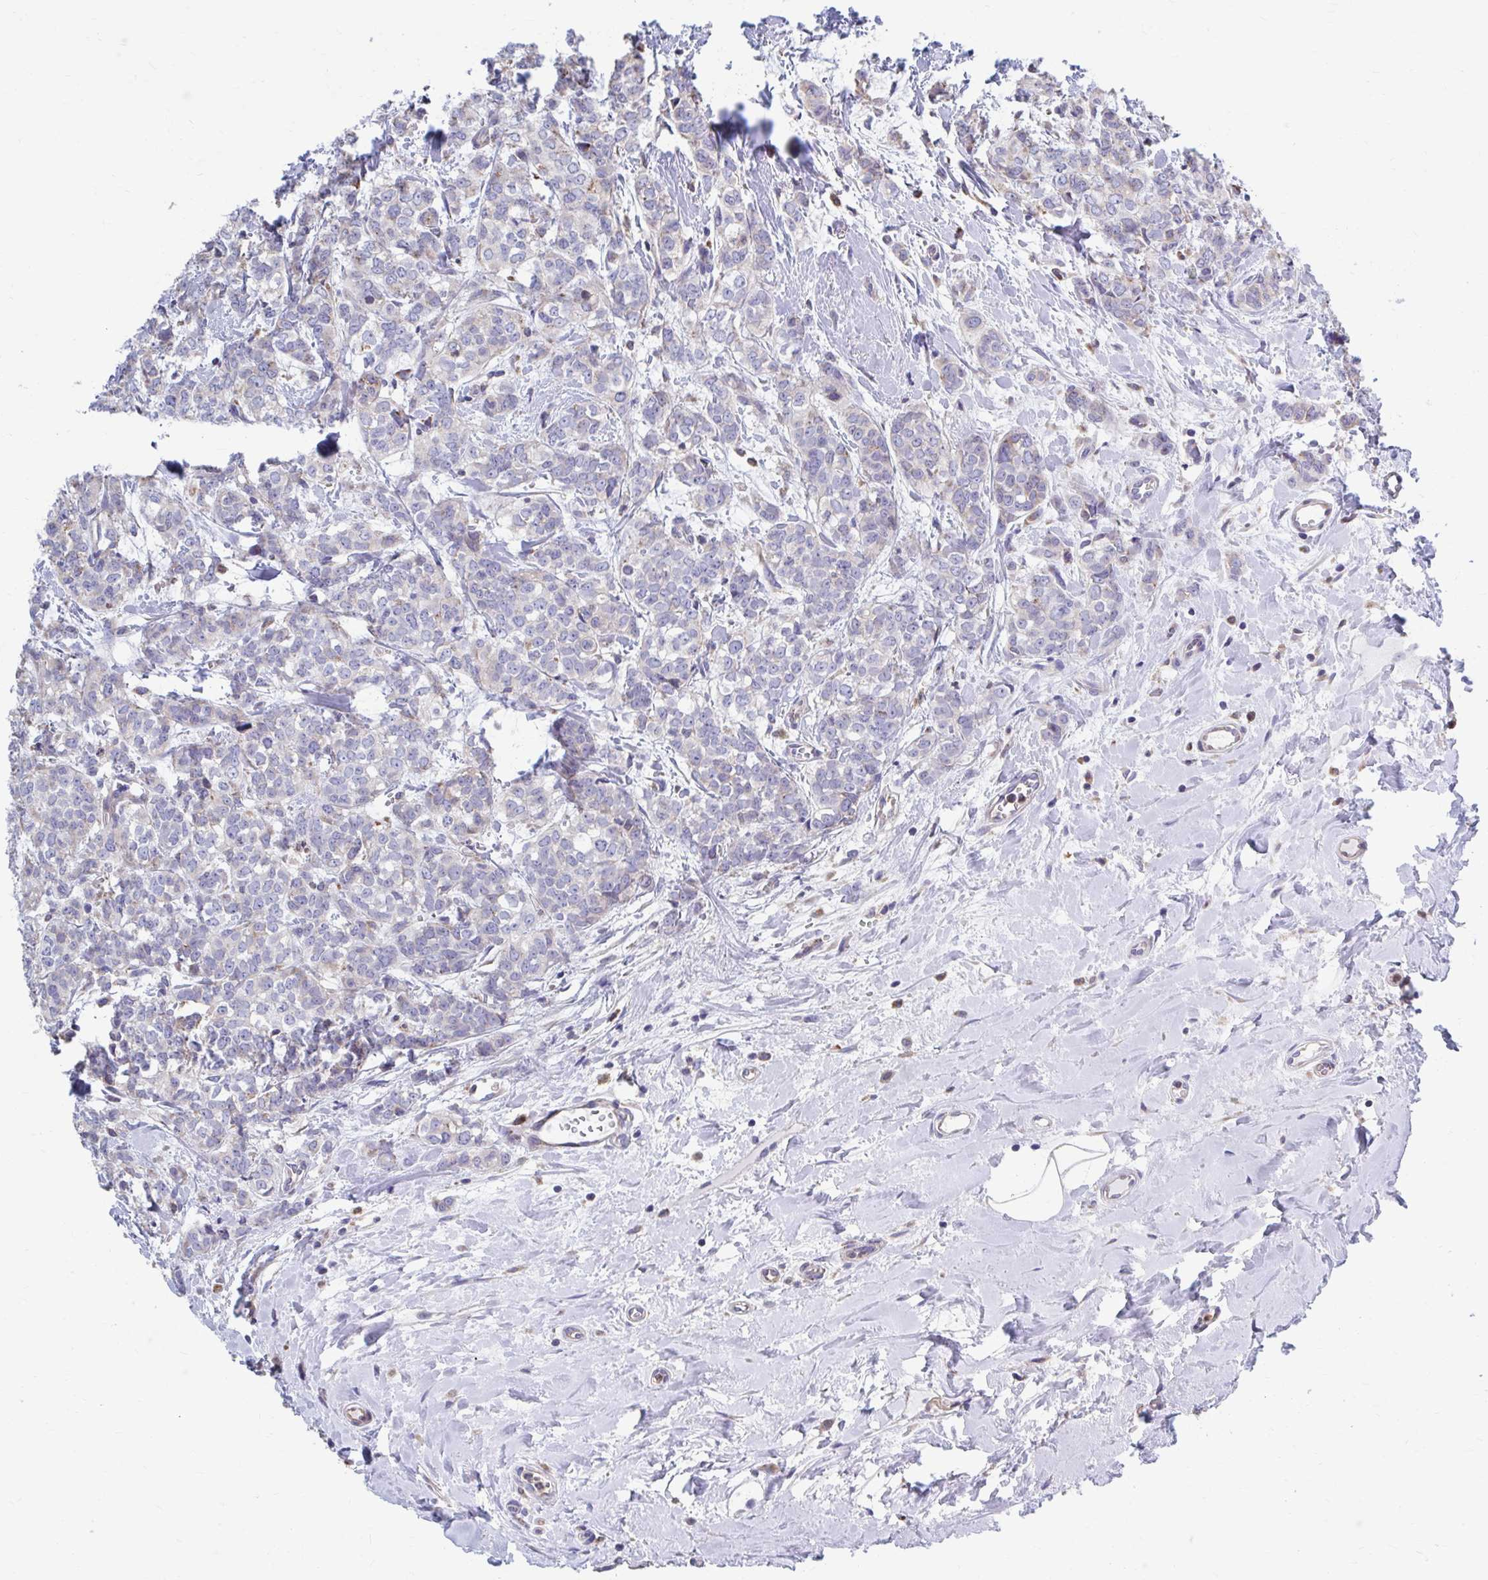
{"staining": {"intensity": "negative", "quantity": "none", "location": "none"}, "tissue": "breast cancer", "cell_type": "Tumor cells", "image_type": "cancer", "snomed": [{"axis": "morphology", "description": "Duct carcinoma"}, {"axis": "topography", "description": "Breast"}], "caption": "Immunohistochemistry (IHC) of breast infiltrating ductal carcinoma demonstrates no expression in tumor cells. Nuclei are stained in blue.", "gene": "FKBP2", "patient": {"sex": "female", "age": 61}}